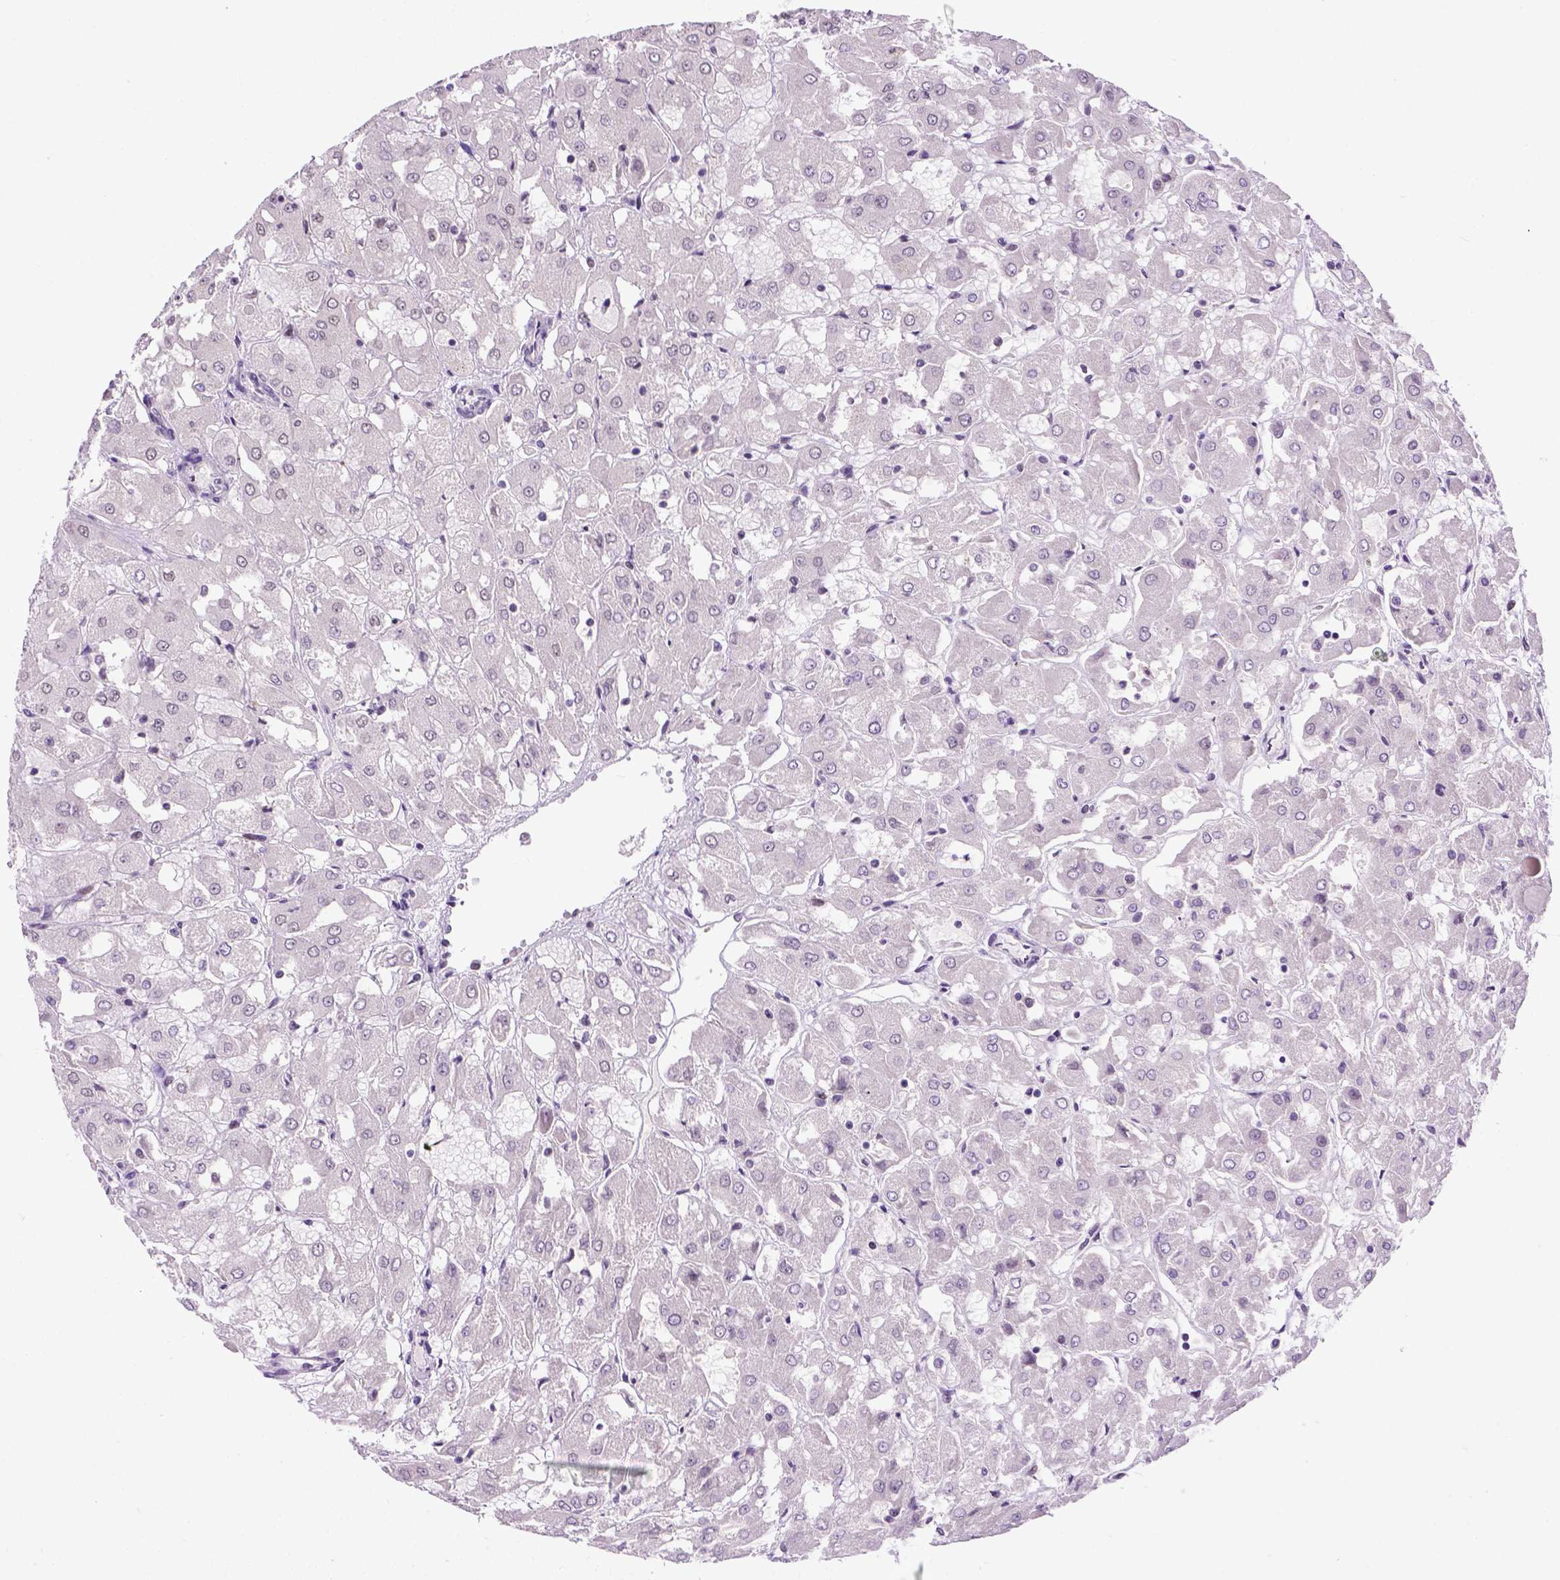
{"staining": {"intensity": "negative", "quantity": "none", "location": "none"}, "tissue": "renal cancer", "cell_type": "Tumor cells", "image_type": "cancer", "snomed": [{"axis": "morphology", "description": "Adenocarcinoma, NOS"}, {"axis": "topography", "description": "Kidney"}], "caption": "Renal cancer stained for a protein using IHC exhibits no staining tumor cells.", "gene": "TBPL1", "patient": {"sex": "male", "age": 72}}